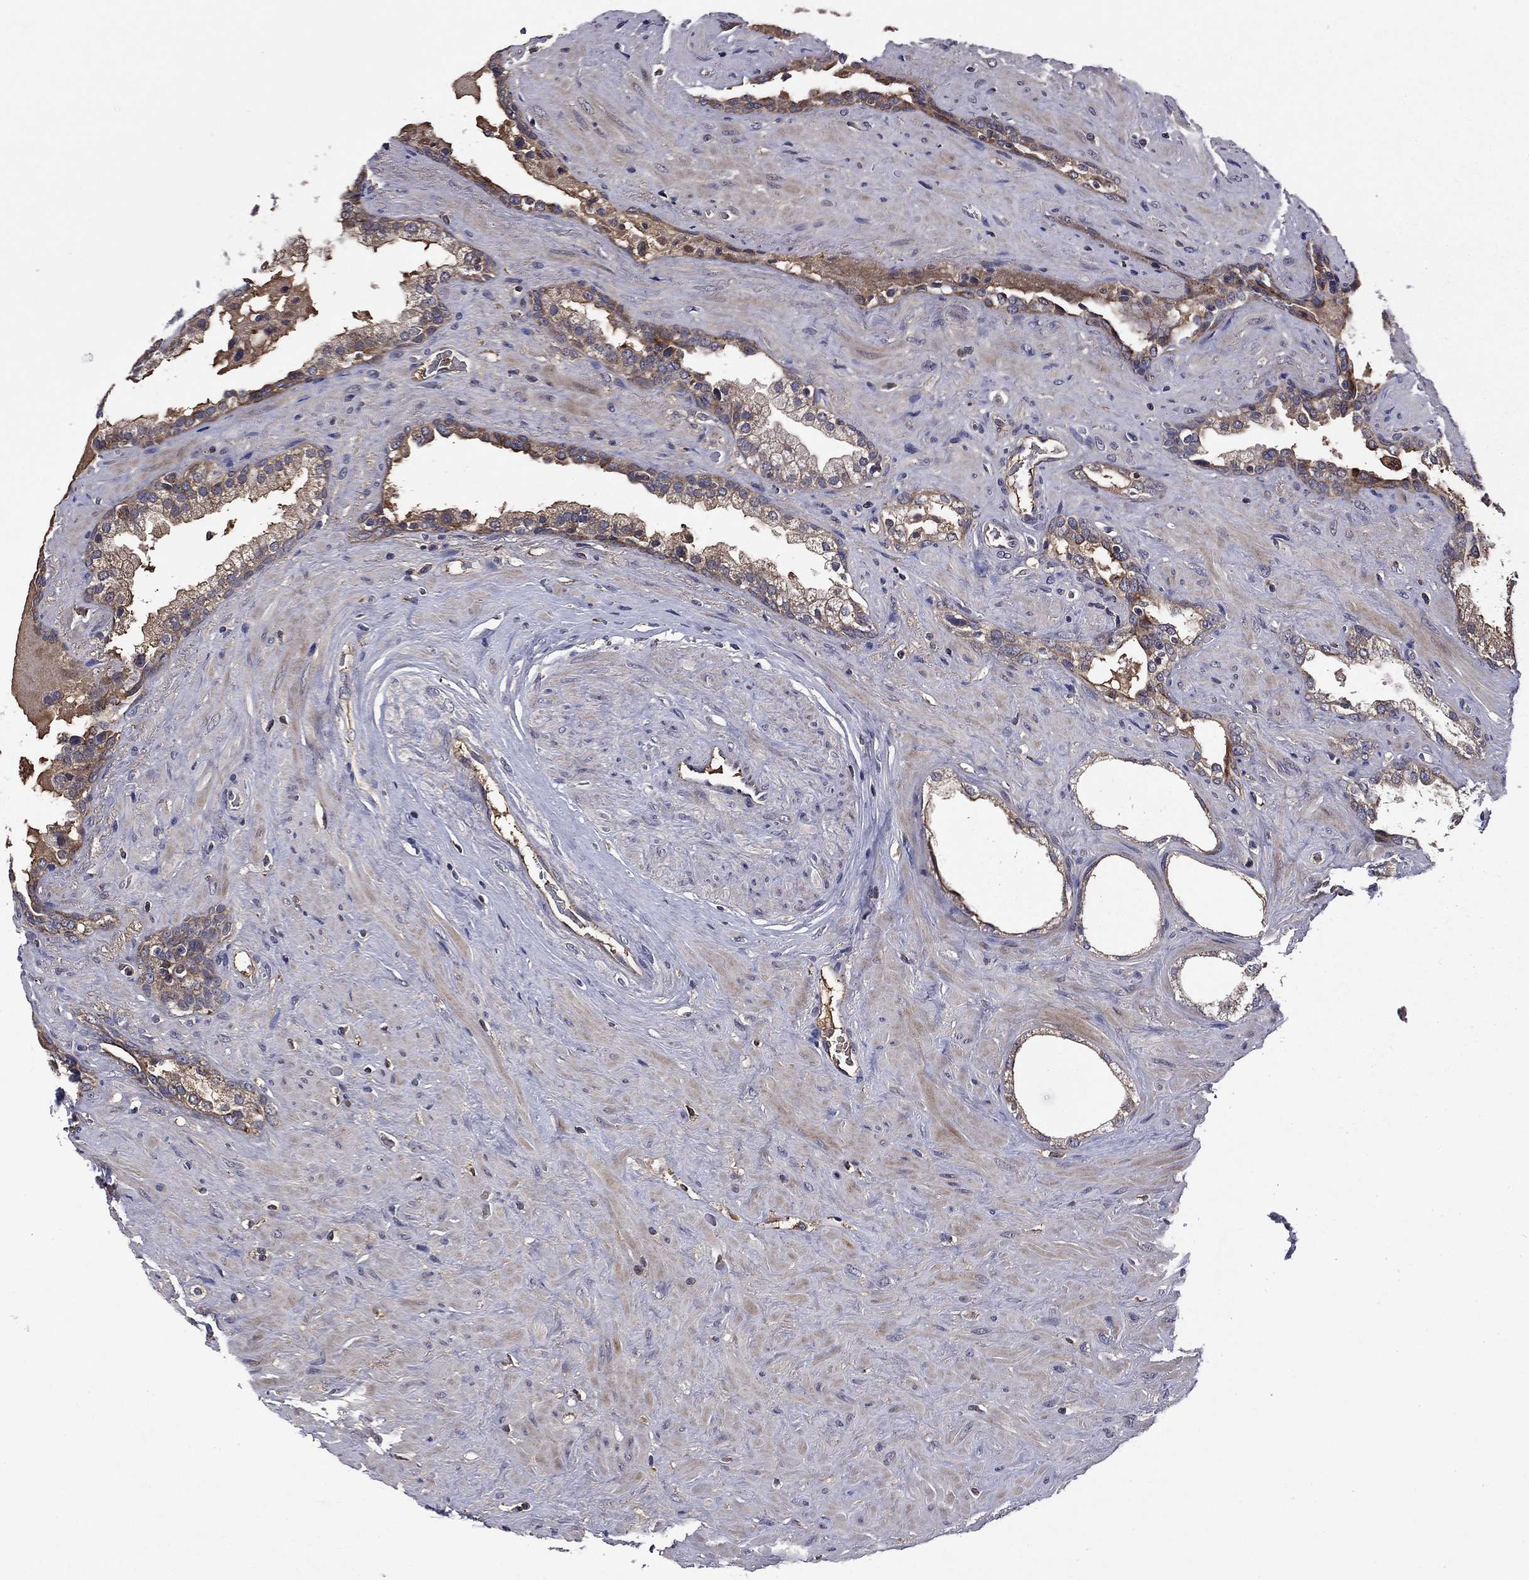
{"staining": {"intensity": "moderate", "quantity": "25%-75%", "location": "cytoplasmic/membranous"}, "tissue": "prostate", "cell_type": "Glandular cells", "image_type": "normal", "snomed": [{"axis": "morphology", "description": "Normal tissue, NOS"}, {"axis": "topography", "description": "Prostate"}], "caption": "A high-resolution photomicrograph shows IHC staining of benign prostate, which displays moderate cytoplasmic/membranous expression in approximately 25%-75% of glandular cells.", "gene": "CEACAM7", "patient": {"sex": "male", "age": 63}}